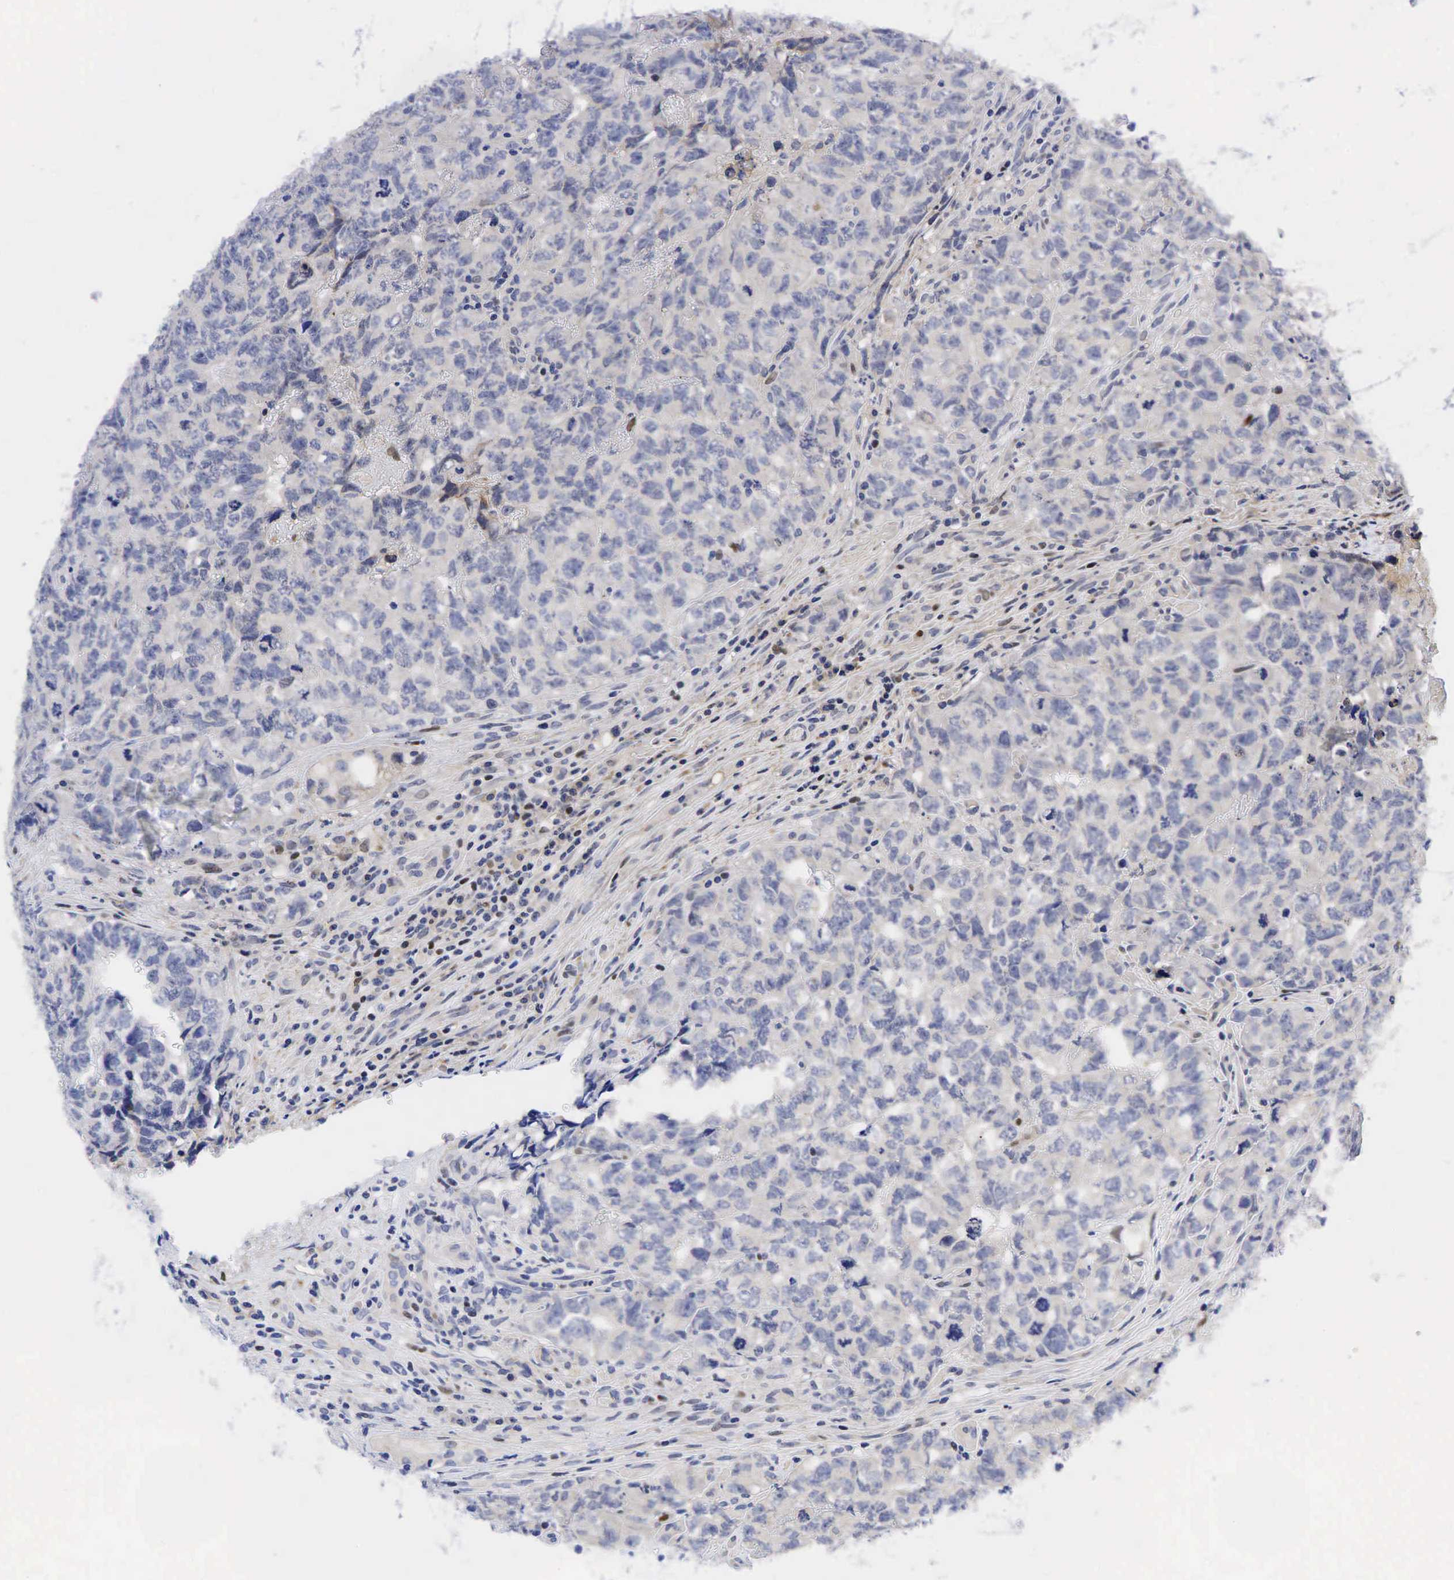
{"staining": {"intensity": "negative", "quantity": "none", "location": "none"}, "tissue": "testis cancer", "cell_type": "Tumor cells", "image_type": "cancer", "snomed": [{"axis": "morphology", "description": "Carcinoma, Embryonal, NOS"}, {"axis": "topography", "description": "Testis"}], "caption": "An image of human embryonal carcinoma (testis) is negative for staining in tumor cells.", "gene": "CCND1", "patient": {"sex": "male", "age": 31}}